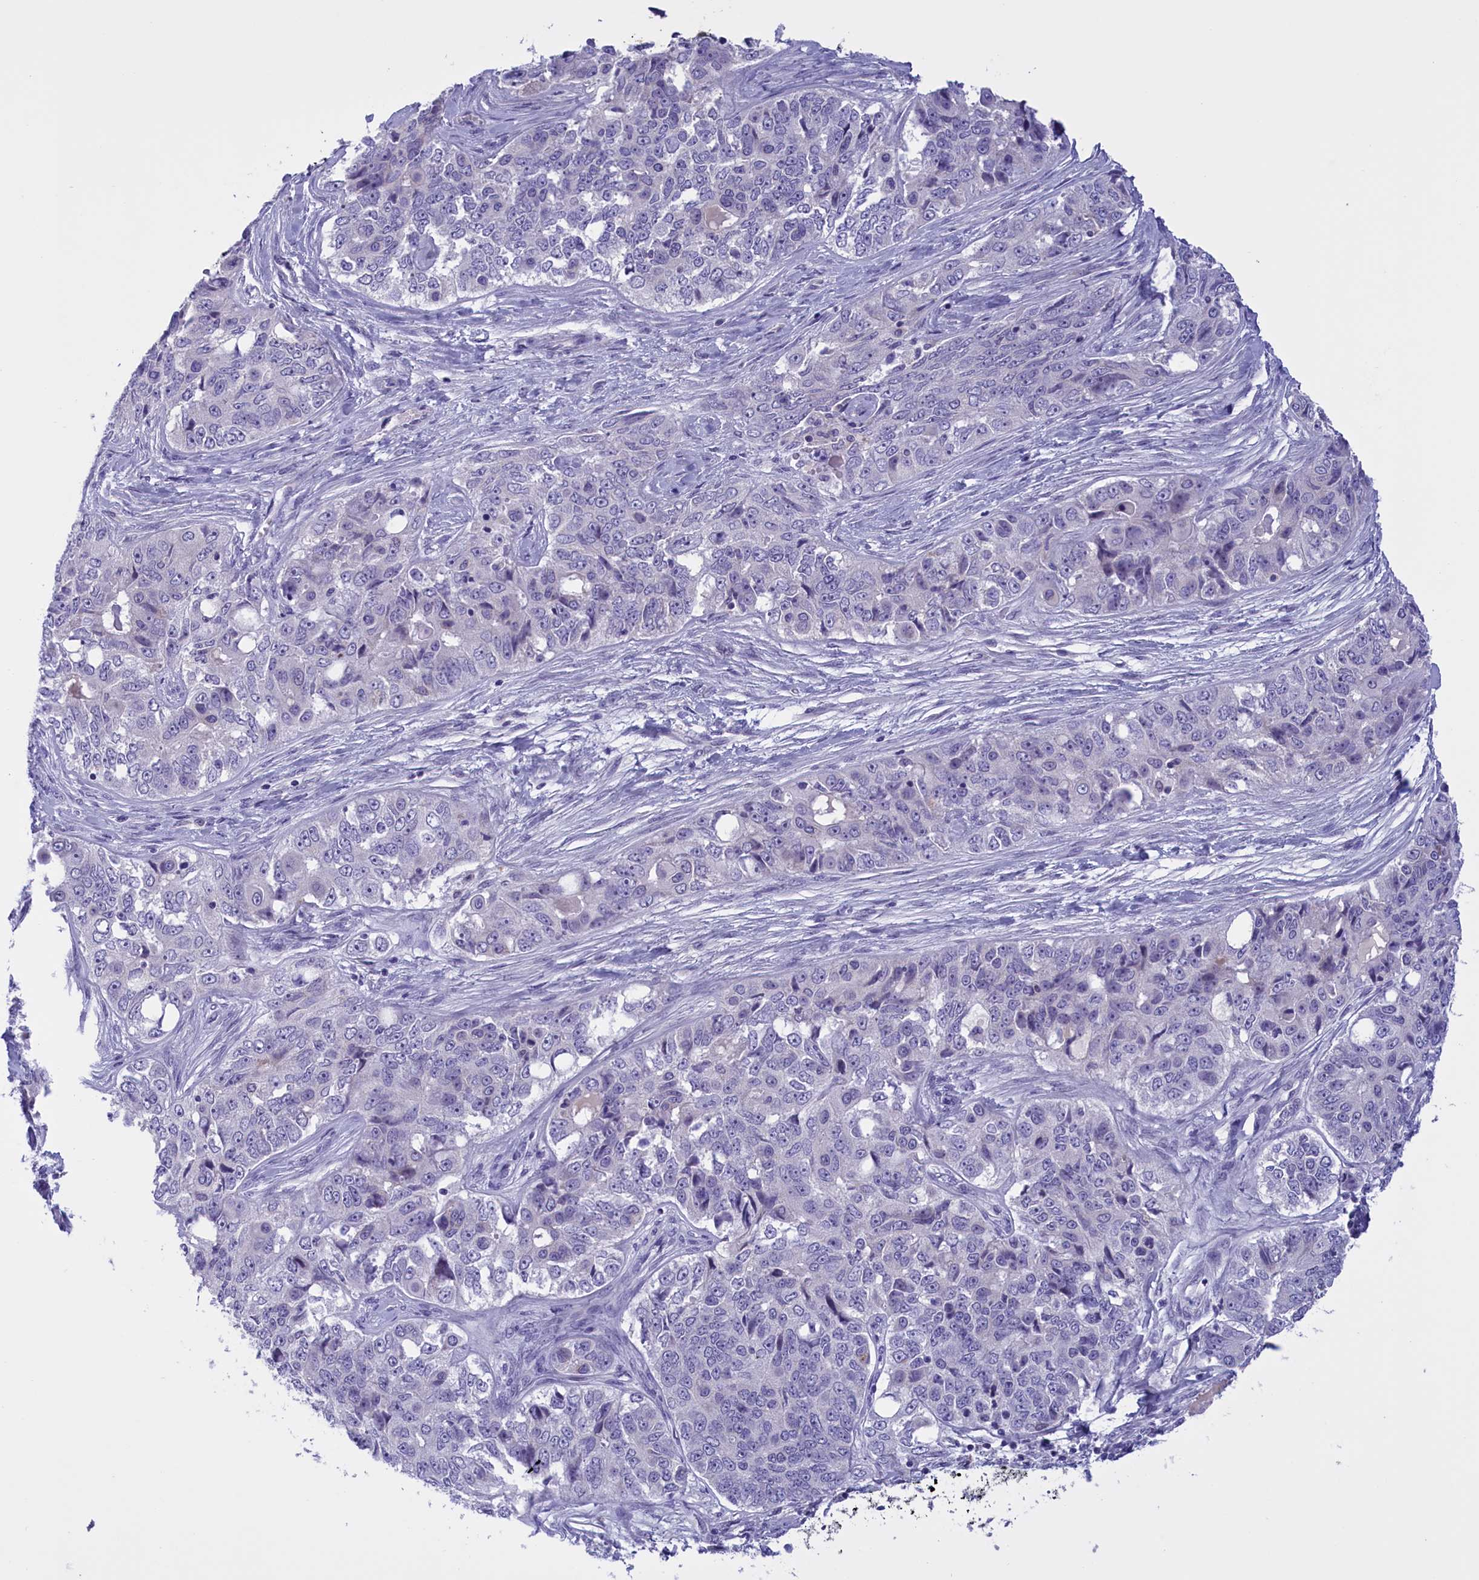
{"staining": {"intensity": "negative", "quantity": "none", "location": "none"}, "tissue": "ovarian cancer", "cell_type": "Tumor cells", "image_type": "cancer", "snomed": [{"axis": "morphology", "description": "Carcinoma, endometroid"}, {"axis": "topography", "description": "Ovary"}], "caption": "Tumor cells show no significant protein staining in ovarian endometroid carcinoma.", "gene": "FAM149B1", "patient": {"sex": "female", "age": 51}}